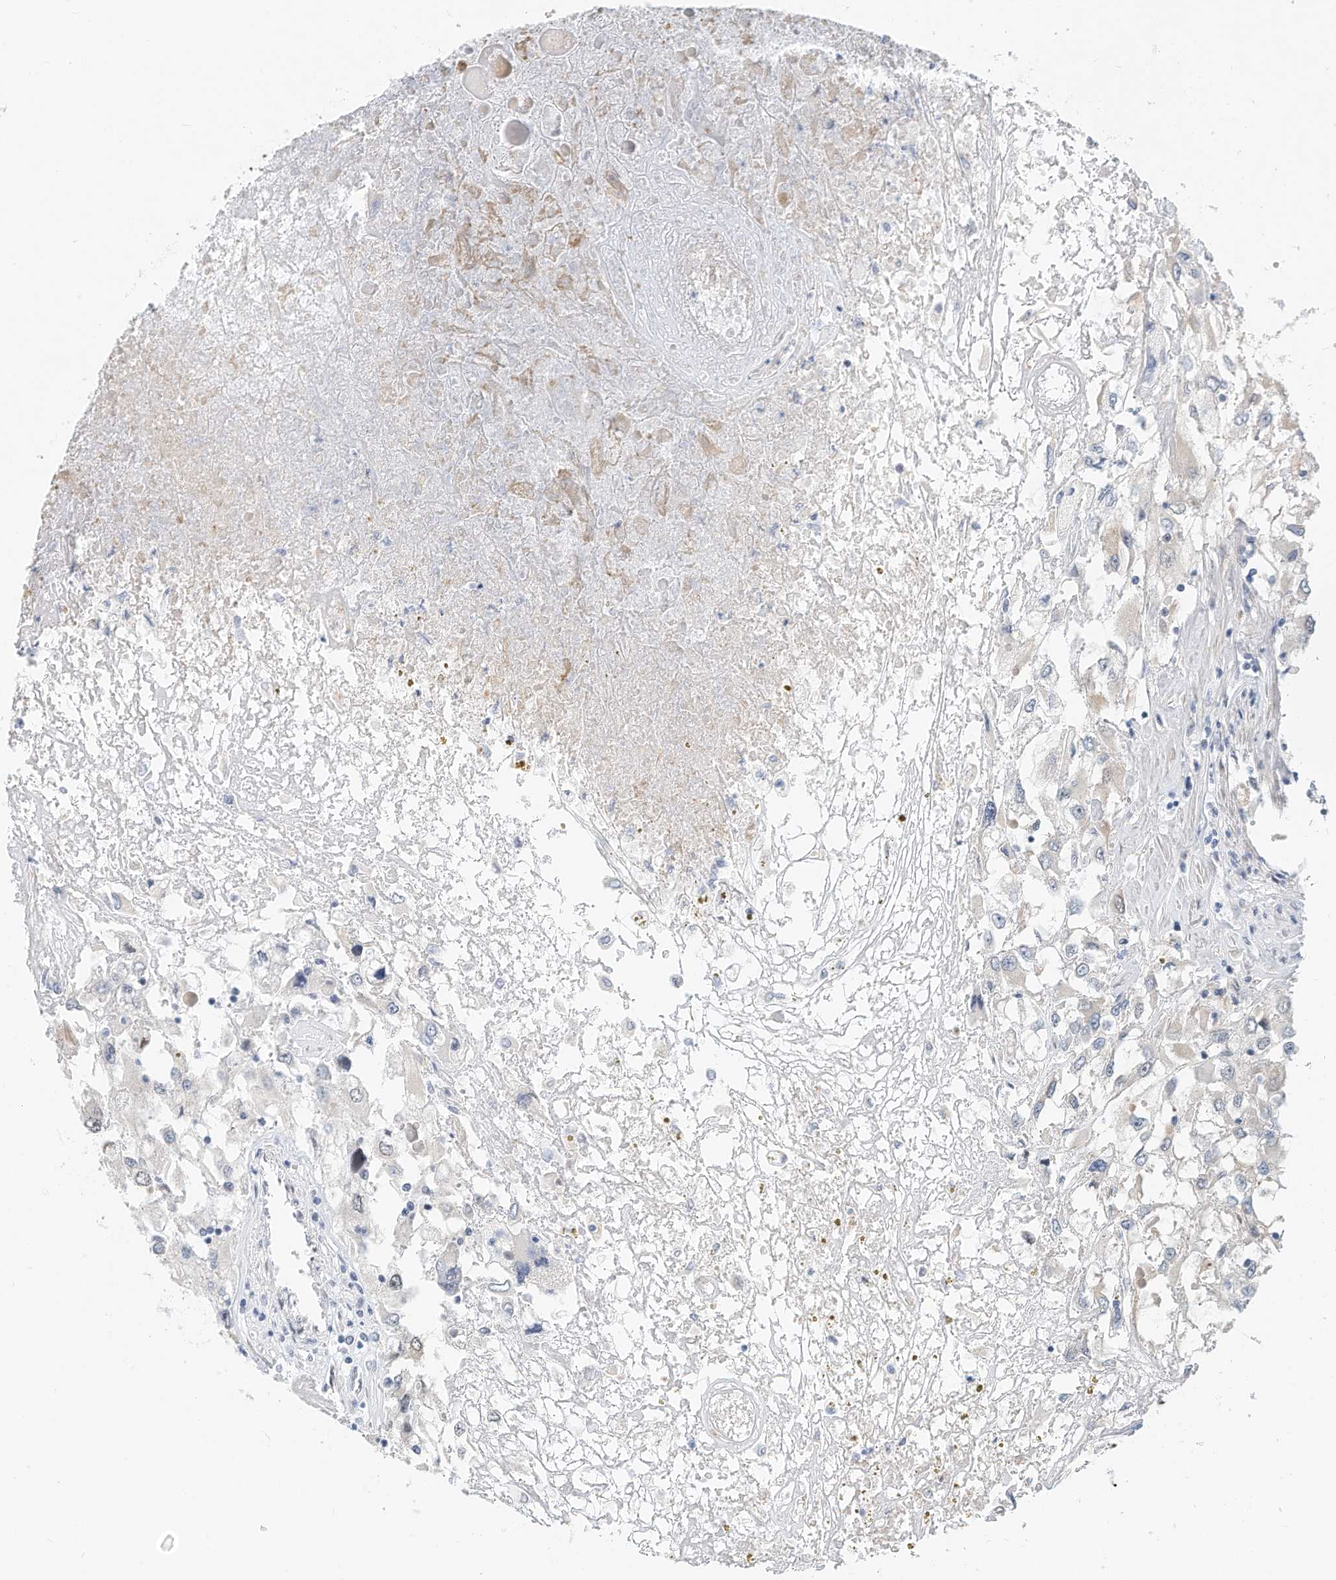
{"staining": {"intensity": "negative", "quantity": "none", "location": "none"}, "tissue": "renal cancer", "cell_type": "Tumor cells", "image_type": "cancer", "snomed": [{"axis": "morphology", "description": "Adenocarcinoma, NOS"}, {"axis": "topography", "description": "Kidney"}], "caption": "This is a photomicrograph of immunohistochemistry staining of renal adenocarcinoma, which shows no staining in tumor cells.", "gene": "ARHGAP28", "patient": {"sex": "female", "age": 52}}